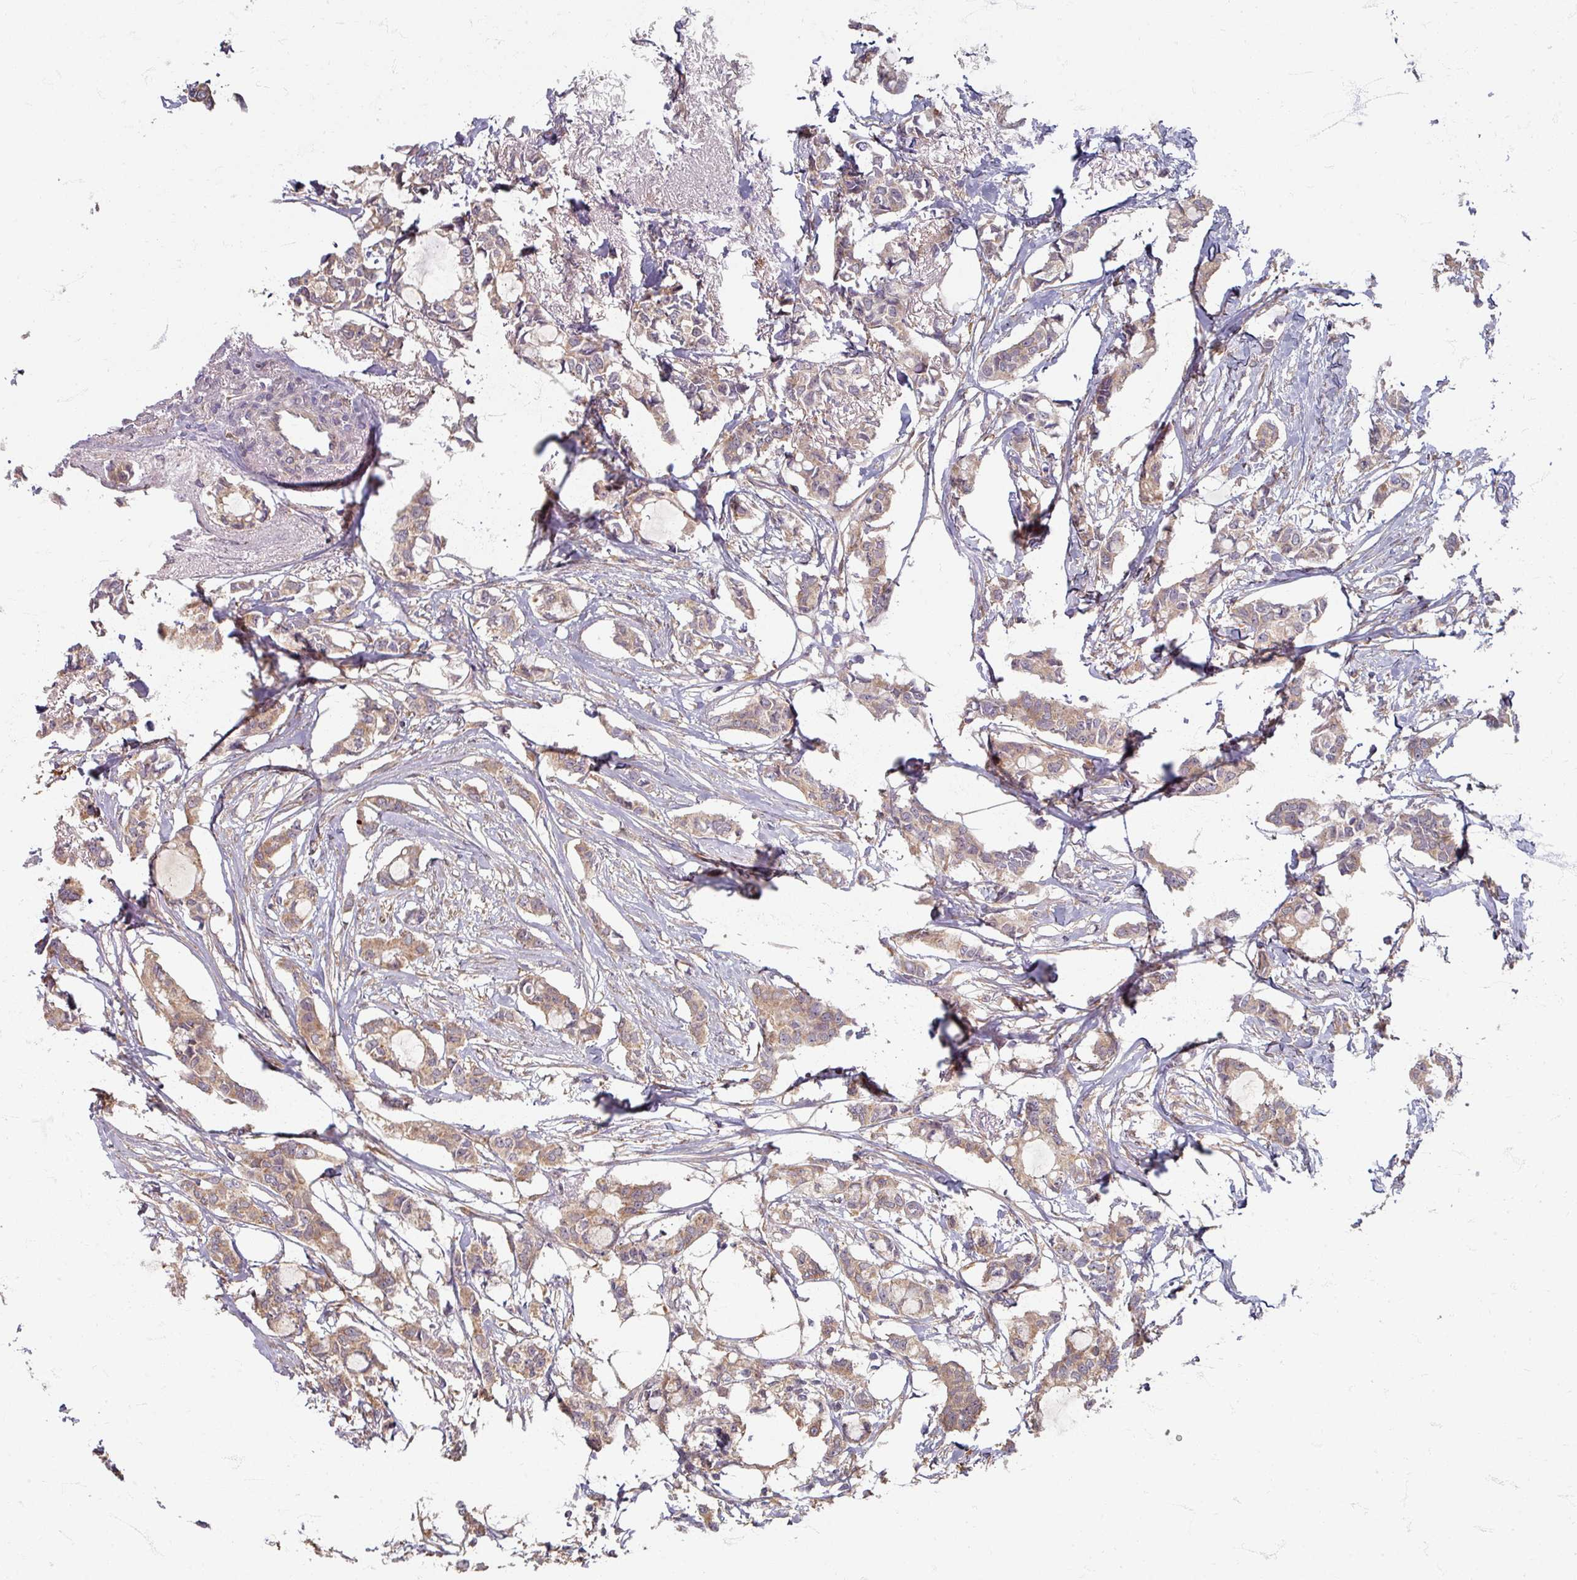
{"staining": {"intensity": "weak", "quantity": ">75%", "location": "cytoplasmic/membranous"}, "tissue": "breast cancer", "cell_type": "Tumor cells", "image_type": "cancer", "snomed": [{"axis": "morphology", "description": "Duct carcinoma"}, {"axis": "topography", "description": "Breast"}], "caption": "Infiltrating ductal carcinoma (breast) tissue demonstrates weak cytoplasmic/membranous staining in about >75% of tumor cells The staining is performed using DAB (3,3'-diaminobenzidine) brown chromogen to label protein expression. The nuclei are counter-stained blue using hematoxylin.", "gene": "STAM", "patient": {"sex": "female", "age": 73}}